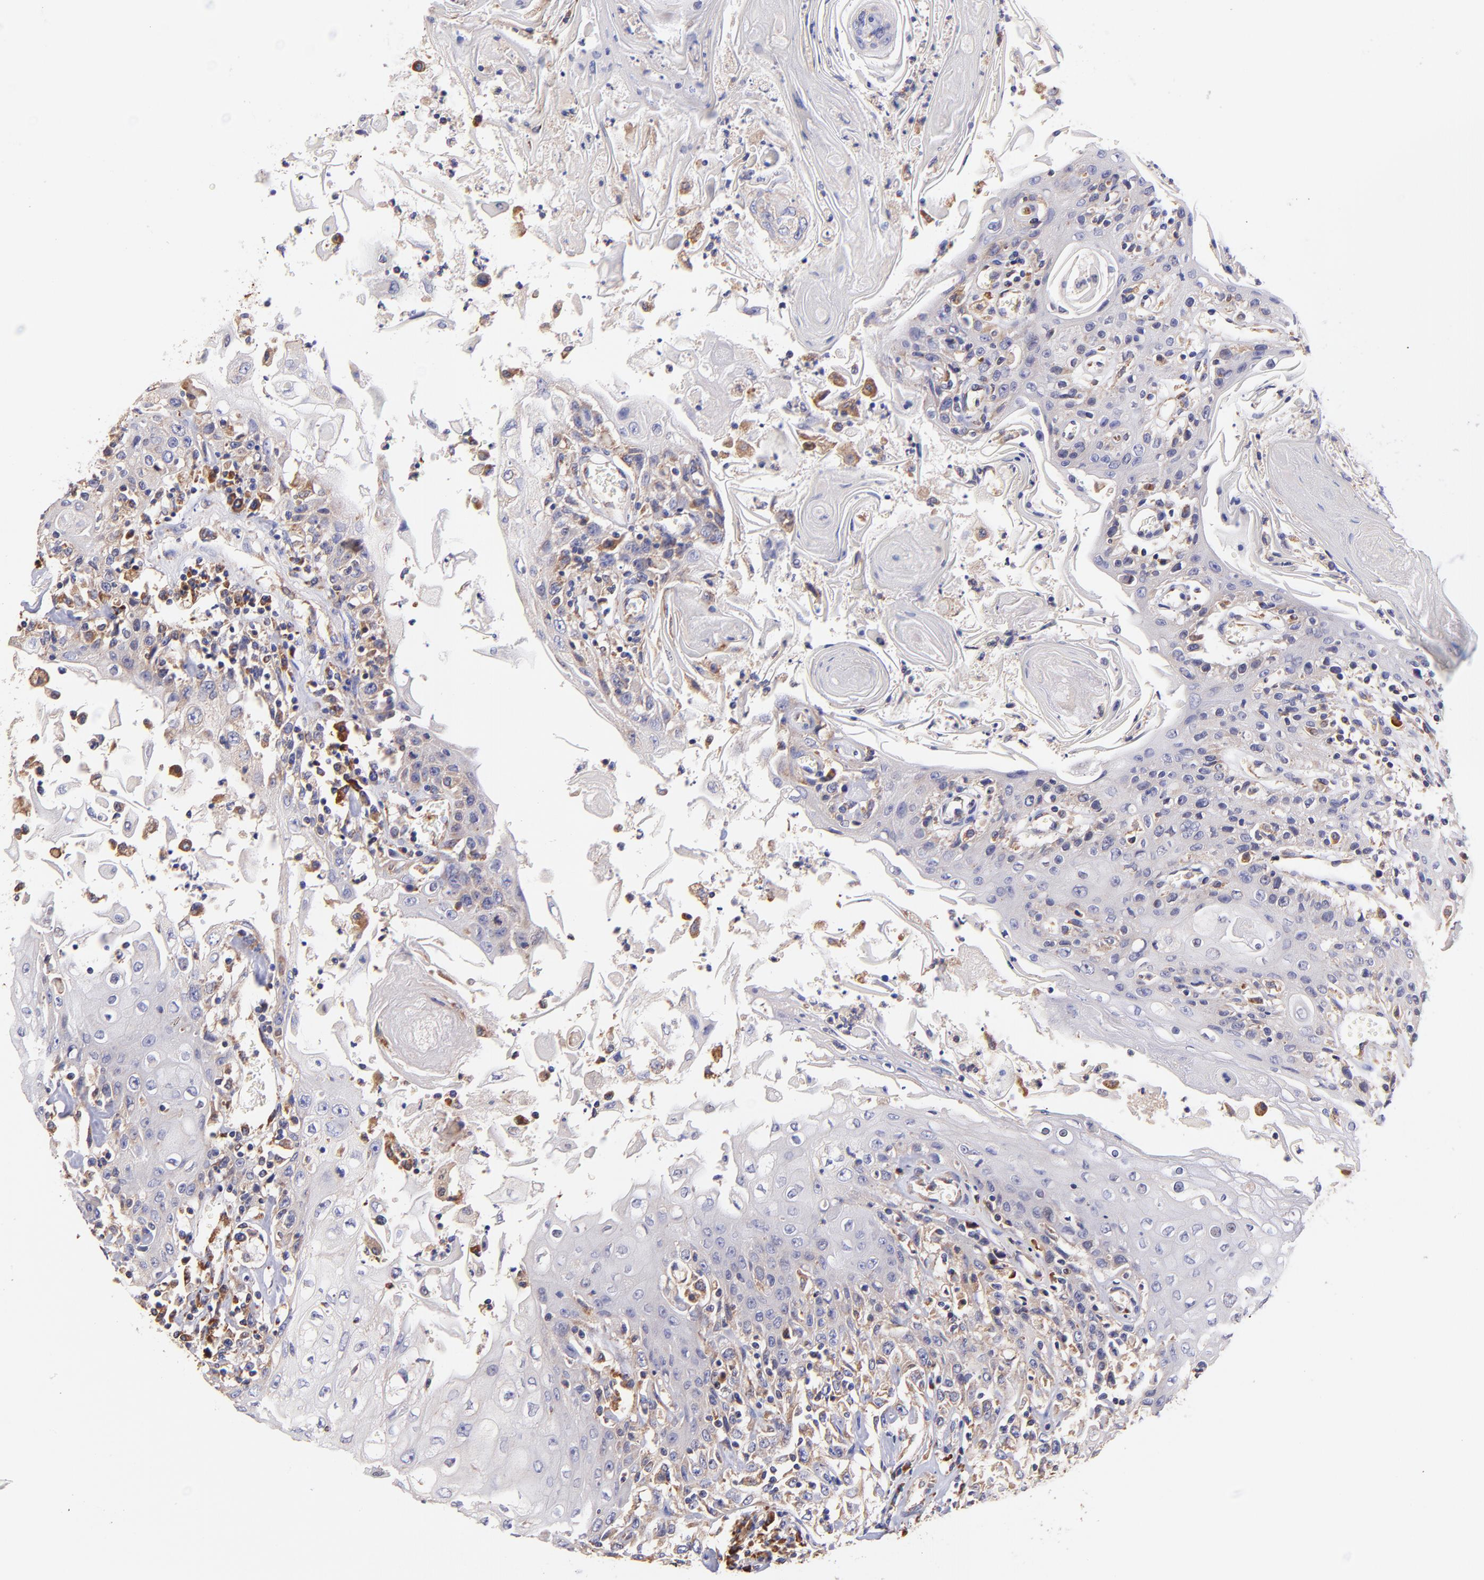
{"staining": {"intensity": "negative", "quantity": "none", "location": "none"}, "tissue": "head and neck cancer", "cell_type": "Tumor cells", "image_type": "cancer", "snomed": [{"axis": "morphology", "description": "Squamous cell carcinoma, NOS"}, {"axis": "topography", "description": "Oral tissue"}, {"axis": "topography", "description": "Head-Neck"}], "caption": "Immunohistochemical staining of human squamous cell carcinoma (head and neck) displays no significant staining in tumor cells.", "gene": "PREX1", "patient": {"sex": "female", "age": 76}}